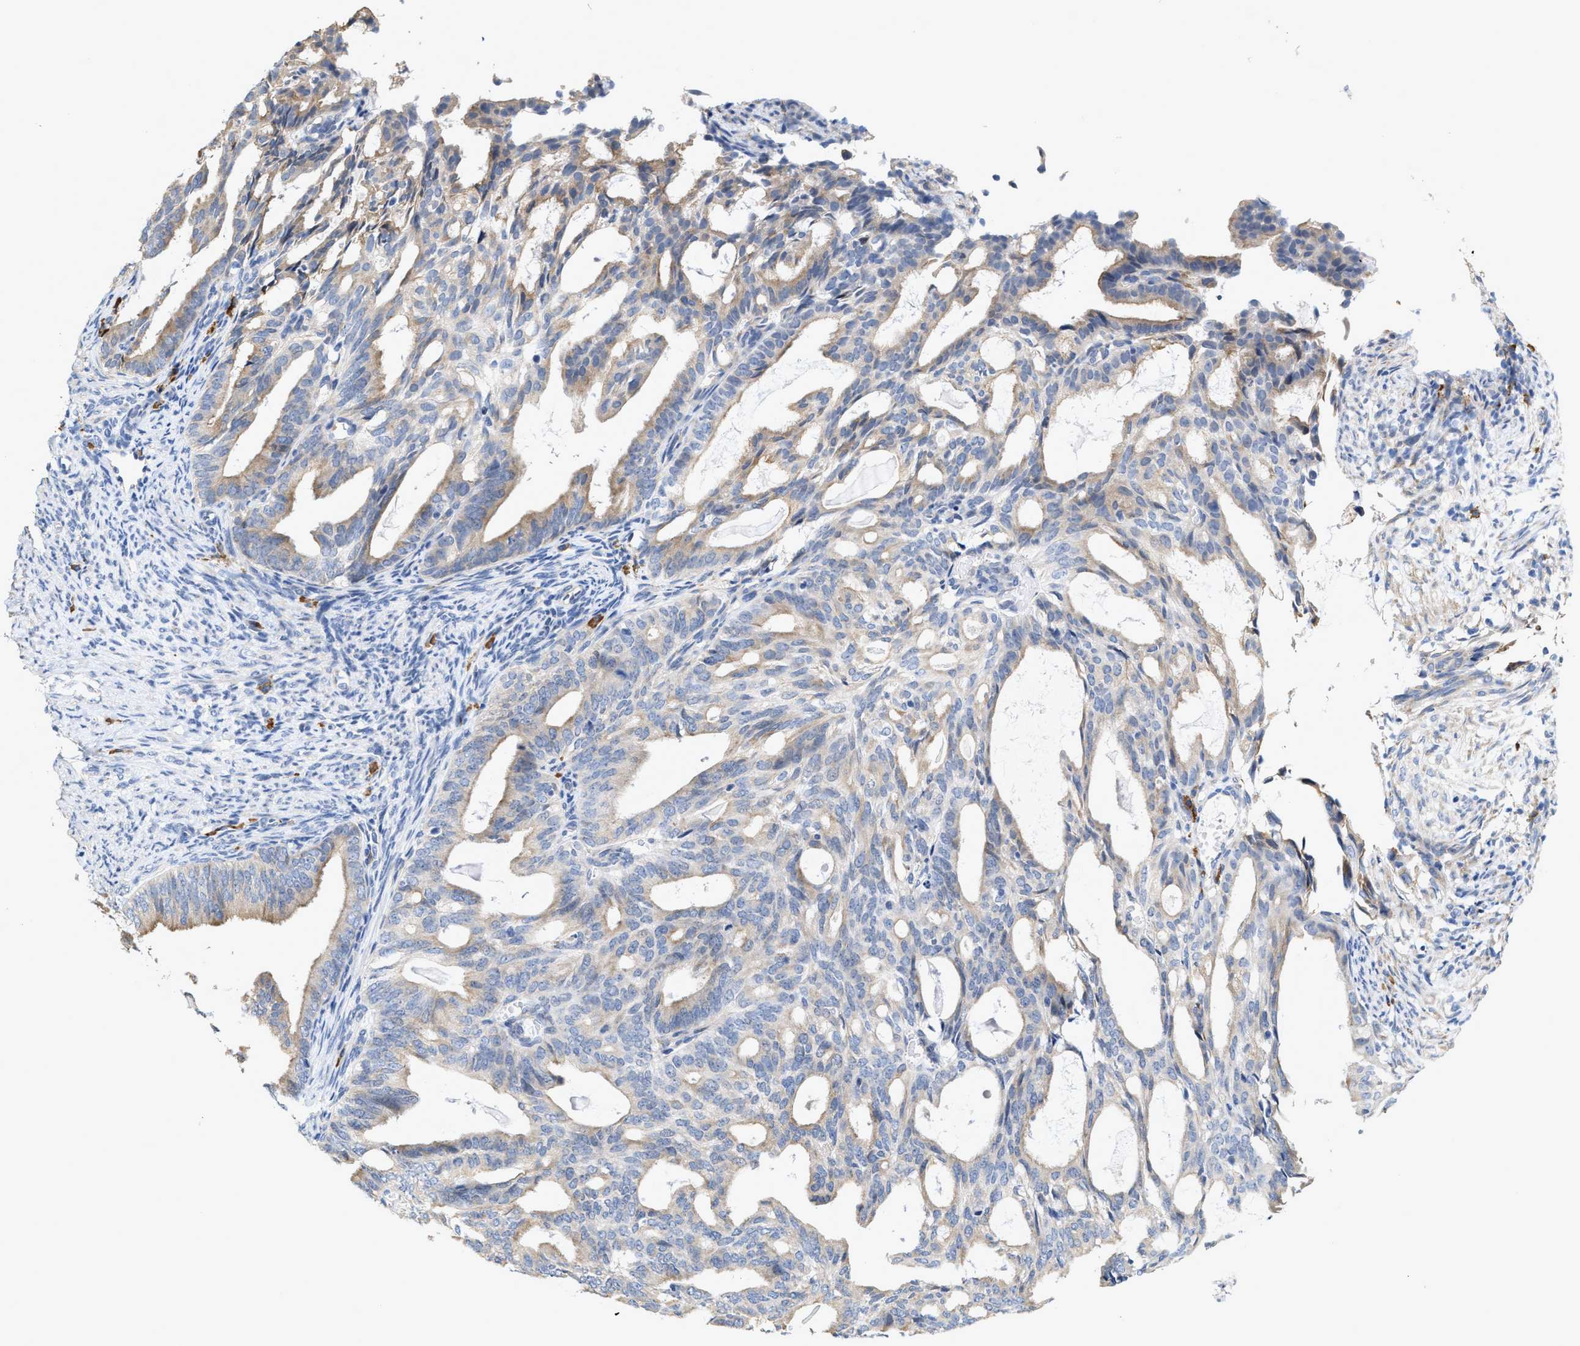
{"staining": {"intensity": "weak", "quantity": "25%-75%", "location": "cytoplasmic/membranous"}, "tissue": "endometrial cancer", "cell_type": "Tumor cells", "image_type": "cancer", "snomed": [{"axis": "morphology", "description": "Adenocarcinoma, NOS"}, {"axis": "topography", "description": "Endometrium"}], "caption": "Weak cytoplasmic/membranous protein staining is identified in about 25%-75% of tumor cells in endometrial cancer. The protein of interest is stained brown, and the nuclei are stained in blue (DAB (3,3'-diaminobenzidine) IHC with brightfield microscopy, high magnification).", "gene": "RYR2", "patient": {"sex": "female", "age": 58}}